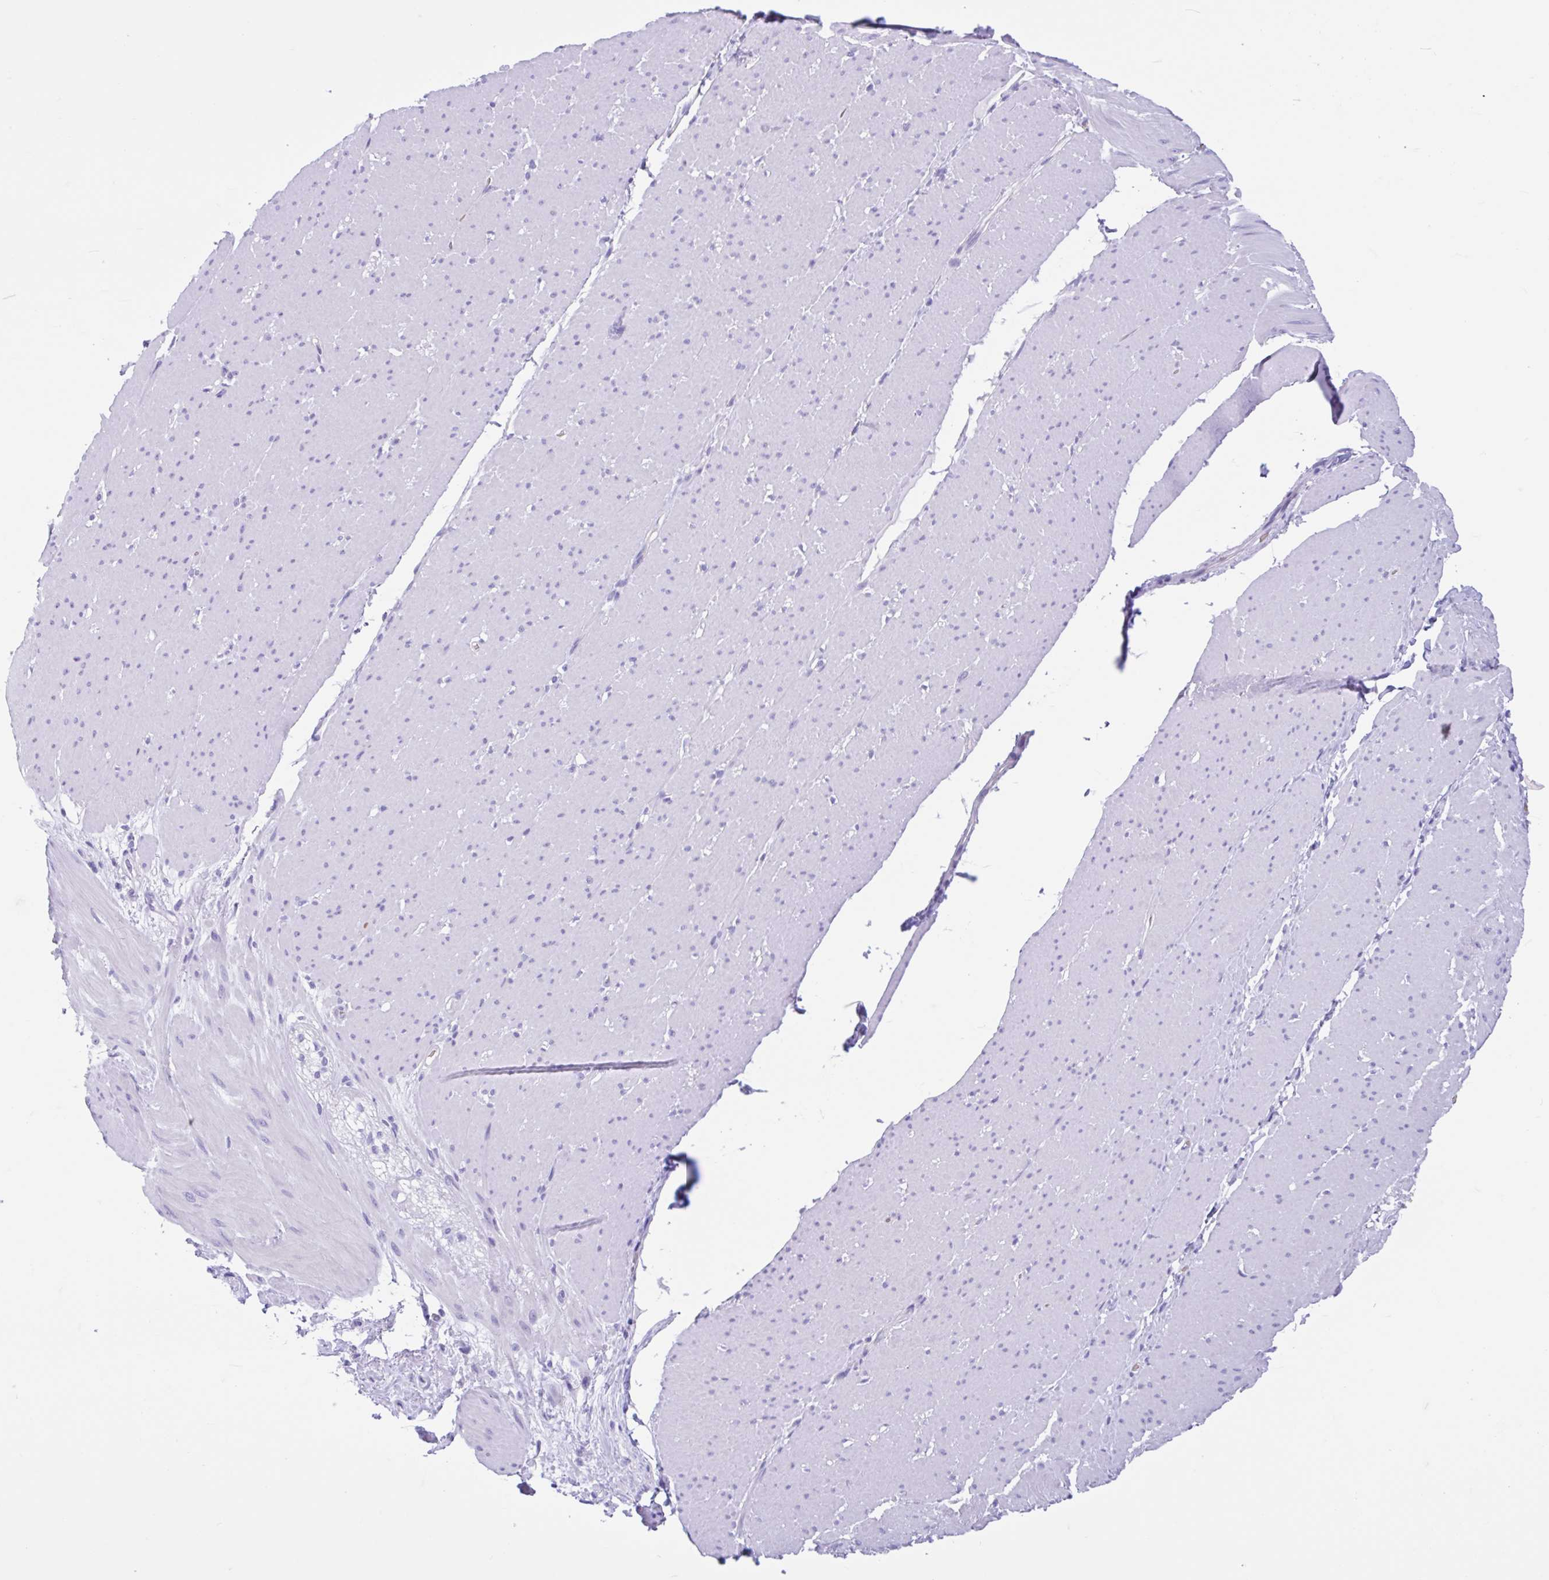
{"staining": {"intensity": "negative", "quantity": "none", "location": "none"}, "tissue": "smooth muscle", "cell_type": "Smooth muscle cells", "image_type": "normal", "snomed": [{"axis": "morphology", "description": "Normal tissue, NOS"}, {"axis": "topography", "description": "Smooth muscle"}, {"axis": "topography", "description": "Rectum"}], "caption": "Photomicrograph shows no protein staining in smooth muscle cells of normal smooth muscle.", "gene": "TMEM79", "patient": {"sex": "male", "age": 53}}